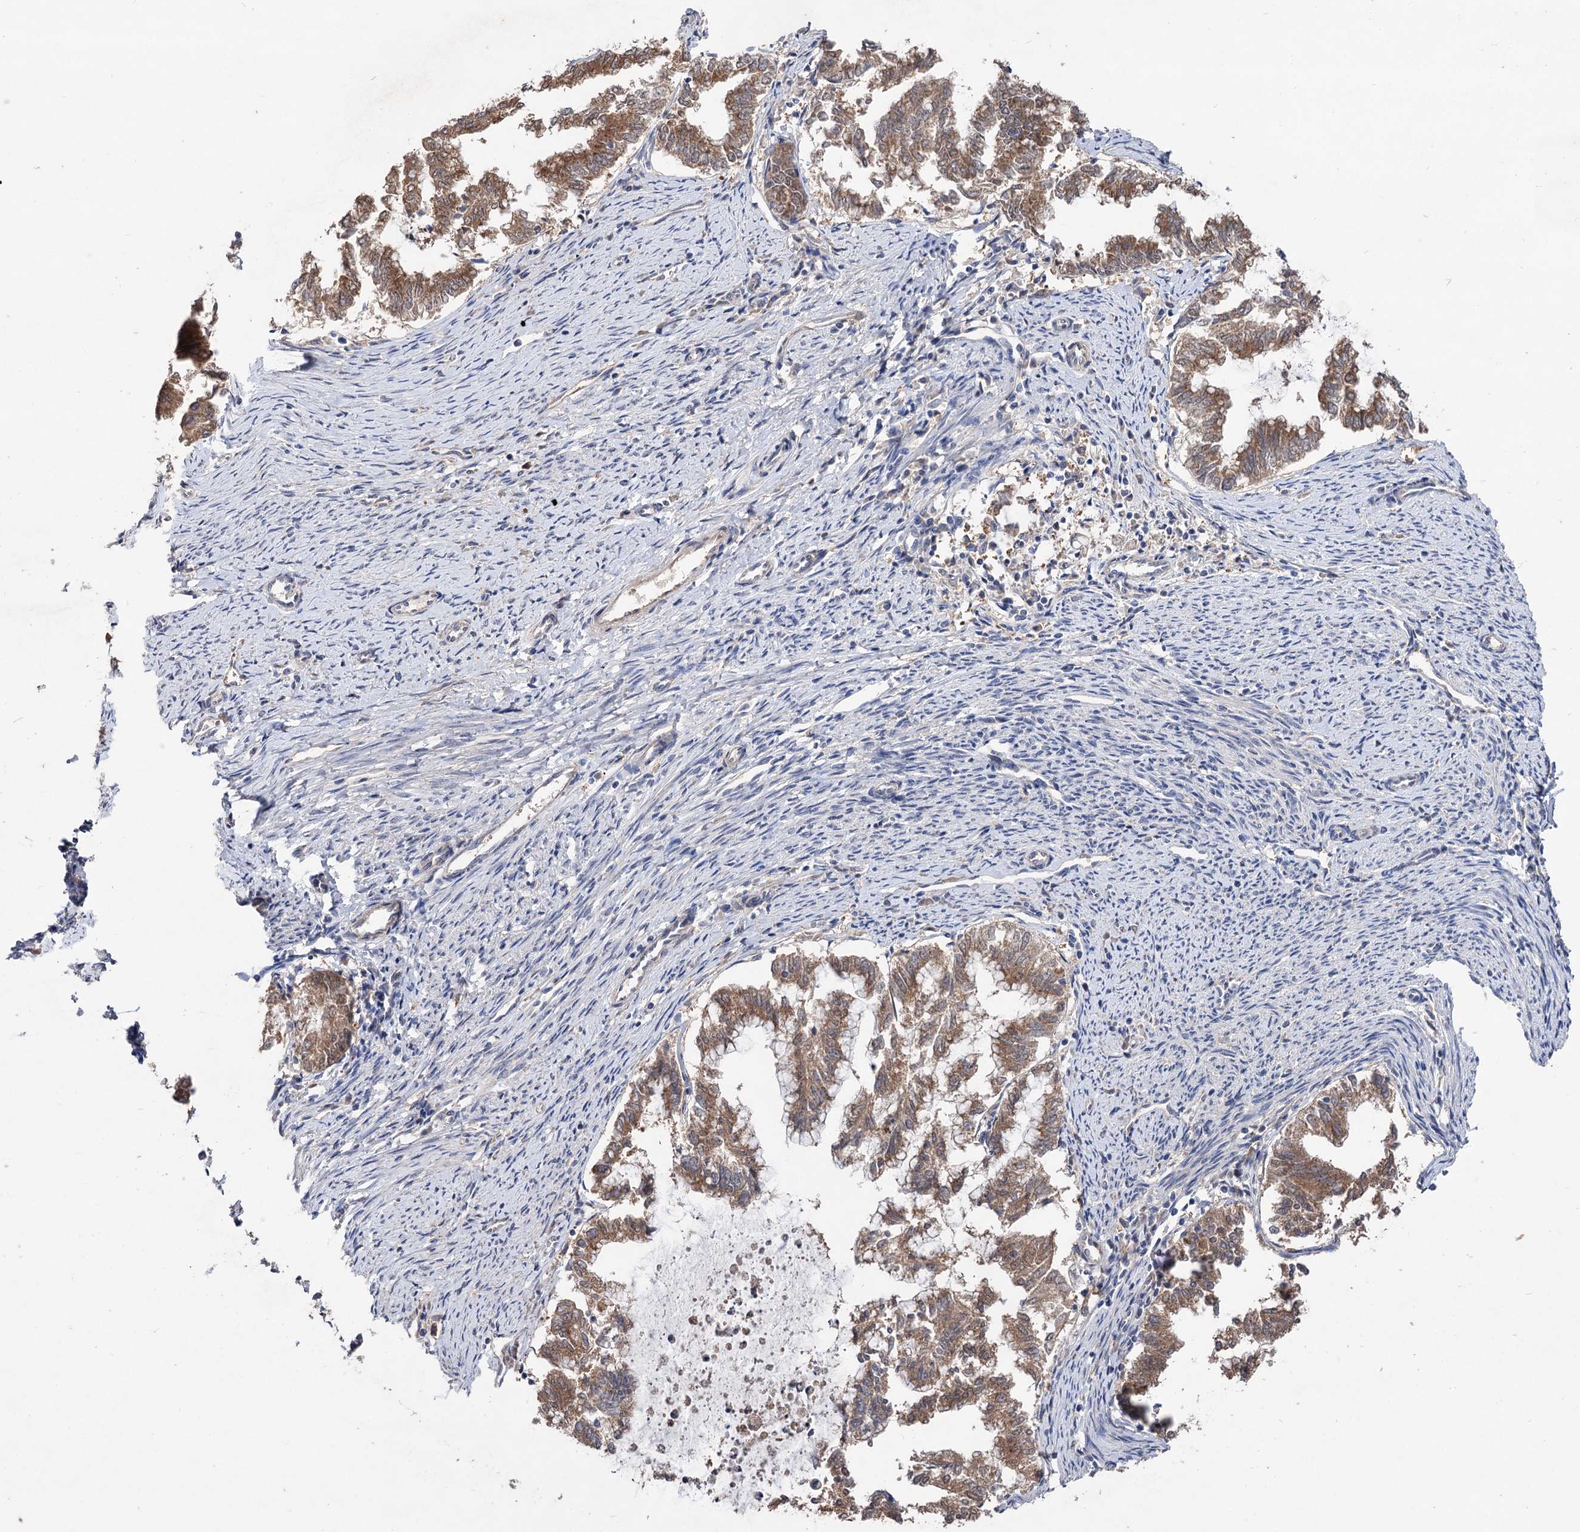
{"staining": {"intensity": "moderate", "quantity": ">75%", "location": "cytoplasmic/membranous"}, "tissue": "endometrial cancer", "cell_type": "Tumor cells", "image_type": "cancer", "snomed": [{"axis": "morphology", "description": "Adenocarcinoma, NOS"}, {"axis": "topography", "description": "Endometrium"}], "caption": "Immunohistochemistry (DAB) staining of endometrial cancer (adenocarcinoma) demonstrates moderate cytoplasmic/membranous protein staining in about >75% of tumor cells.", "gene": "NUDCD2", "patient": {"sex": "female", "age": 79}}